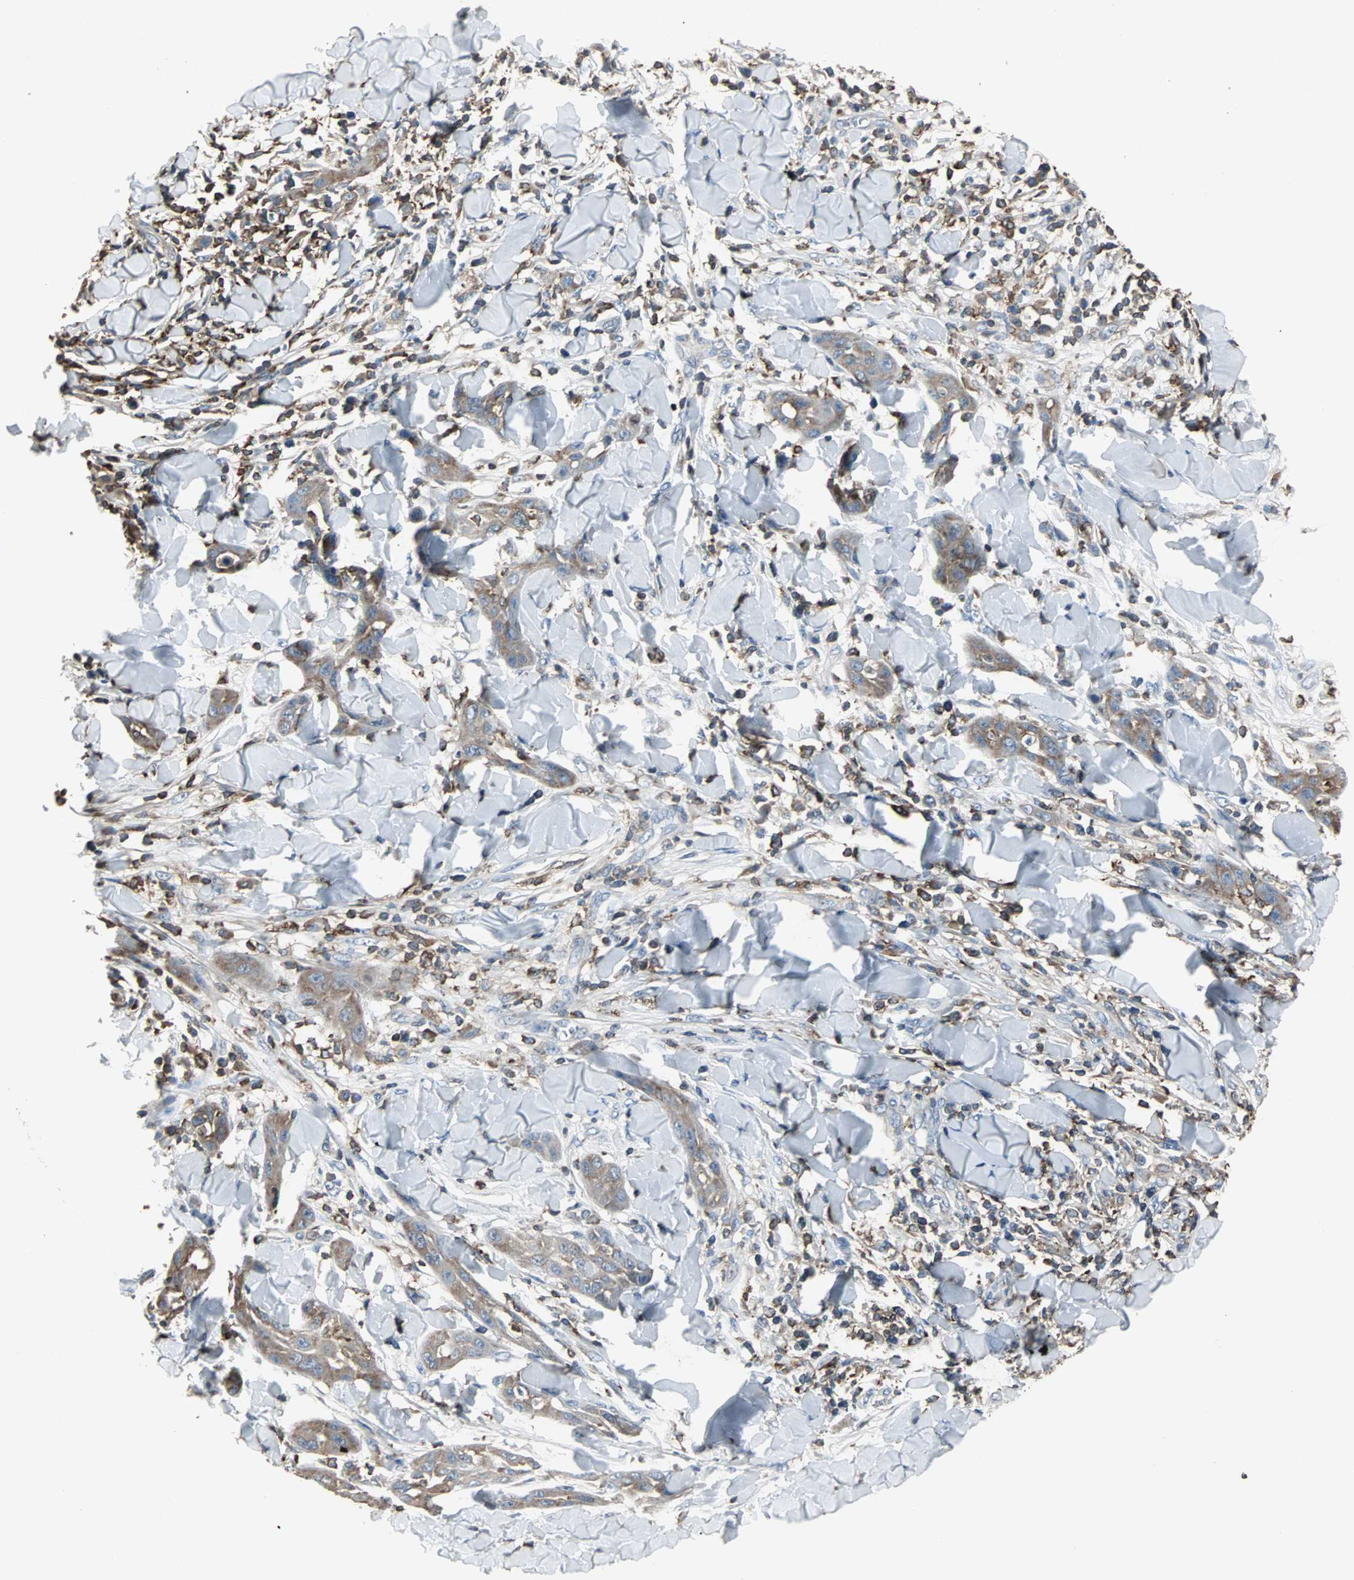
{"staining": {"intensity": "moderate", "quantity": ">75%", "location": "cytoplasmic/membranous"}, "tissue": "skin cancer", "cell_type": "Tumor cells", "image_type": "cancer", "snomed": [{"axis": "morphology", "description": "Squamous cell carcinoma, NOS"}, {"axis": "topography", "description": "Skin"}], "caption": "This photomicrograph reveals skin cancer stained with immunohistochemistry to label a protein in brown. The cytoplasmic/membranous of tumor cells show moderate positivity for the protein. Nuclei are counter-stained blue.", "gene": "LRRFIP1", "patient": {"sex": "male", "age": 24}}